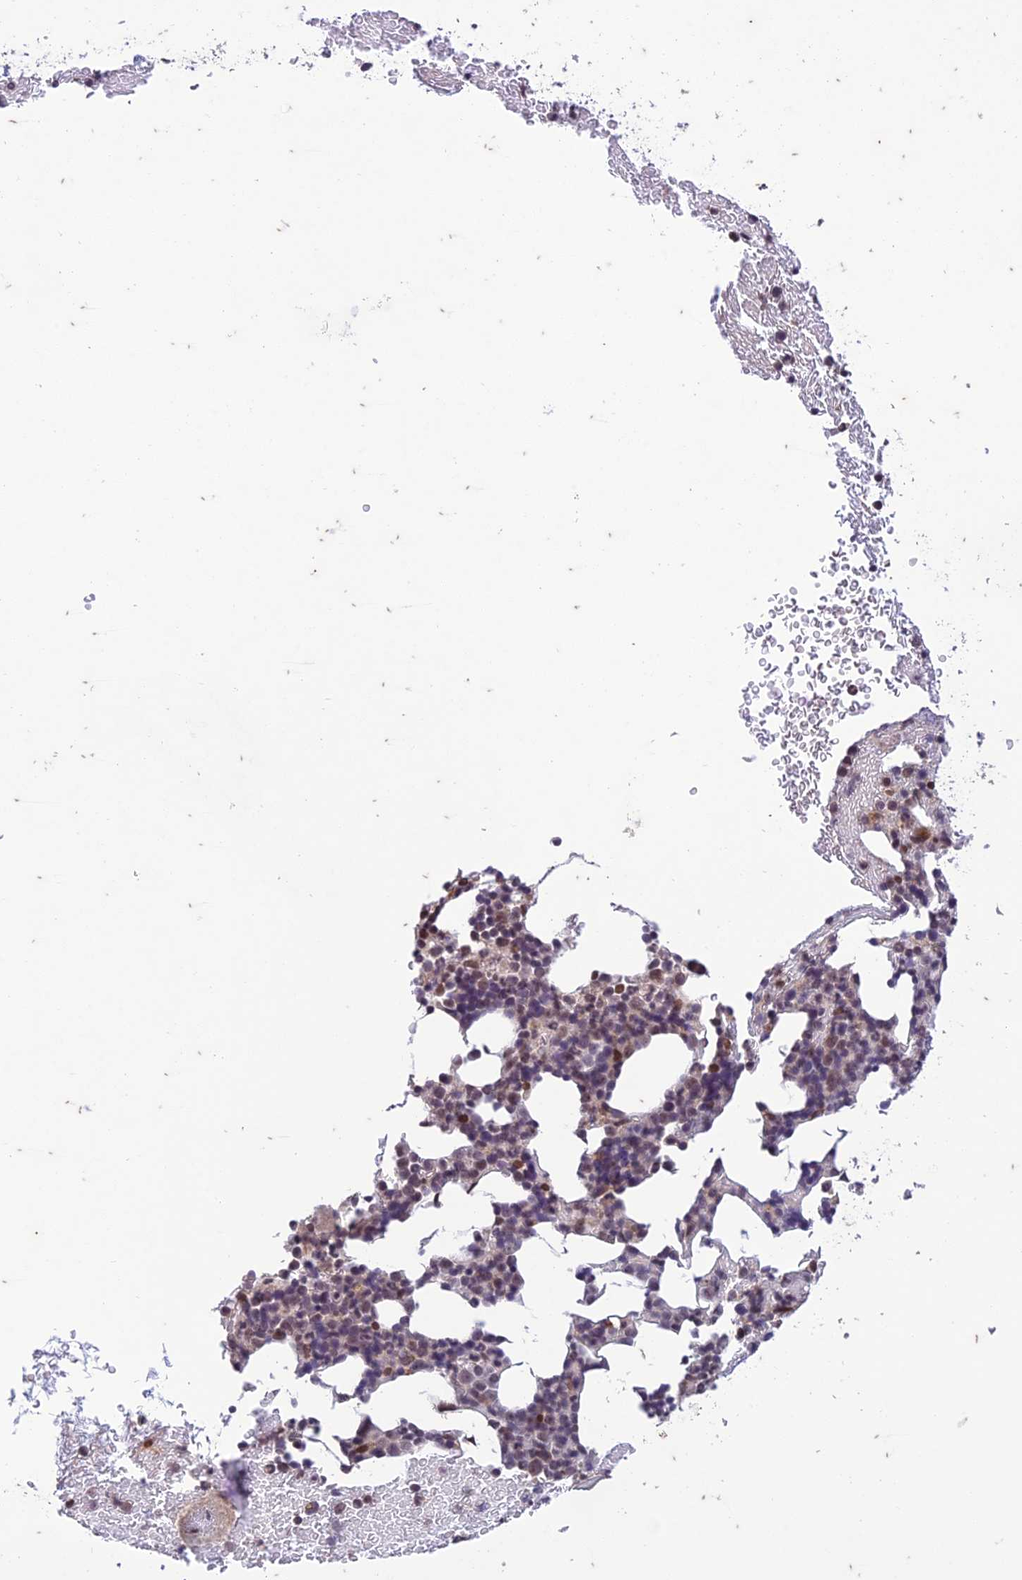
{"staining": {"intensity": "moderate", "quantity": "<25%", "location": "nuclear"}, "tissue": "bone marrow", "cell_type": "Hematopoietic cells", "image_type": "normal", "snomed": [{"axis": "morphology", "description": "Normal tissue, NOS"}, {"axis": "topography", "description": "Bone marrow"}], "caption": "DAB (3,3'-diaminobenzidine) immunohistochemical staining of benign bone marrow exhibits moderate nuclear protein staining in approximately <25% of hematopoietic cells. (Stains: DAB in brown, nuclei in blue, Microscopy: brightfield microscopy at high magnification).", "gene": "POP4", "patient": {"sex": "male", "age": 57}}